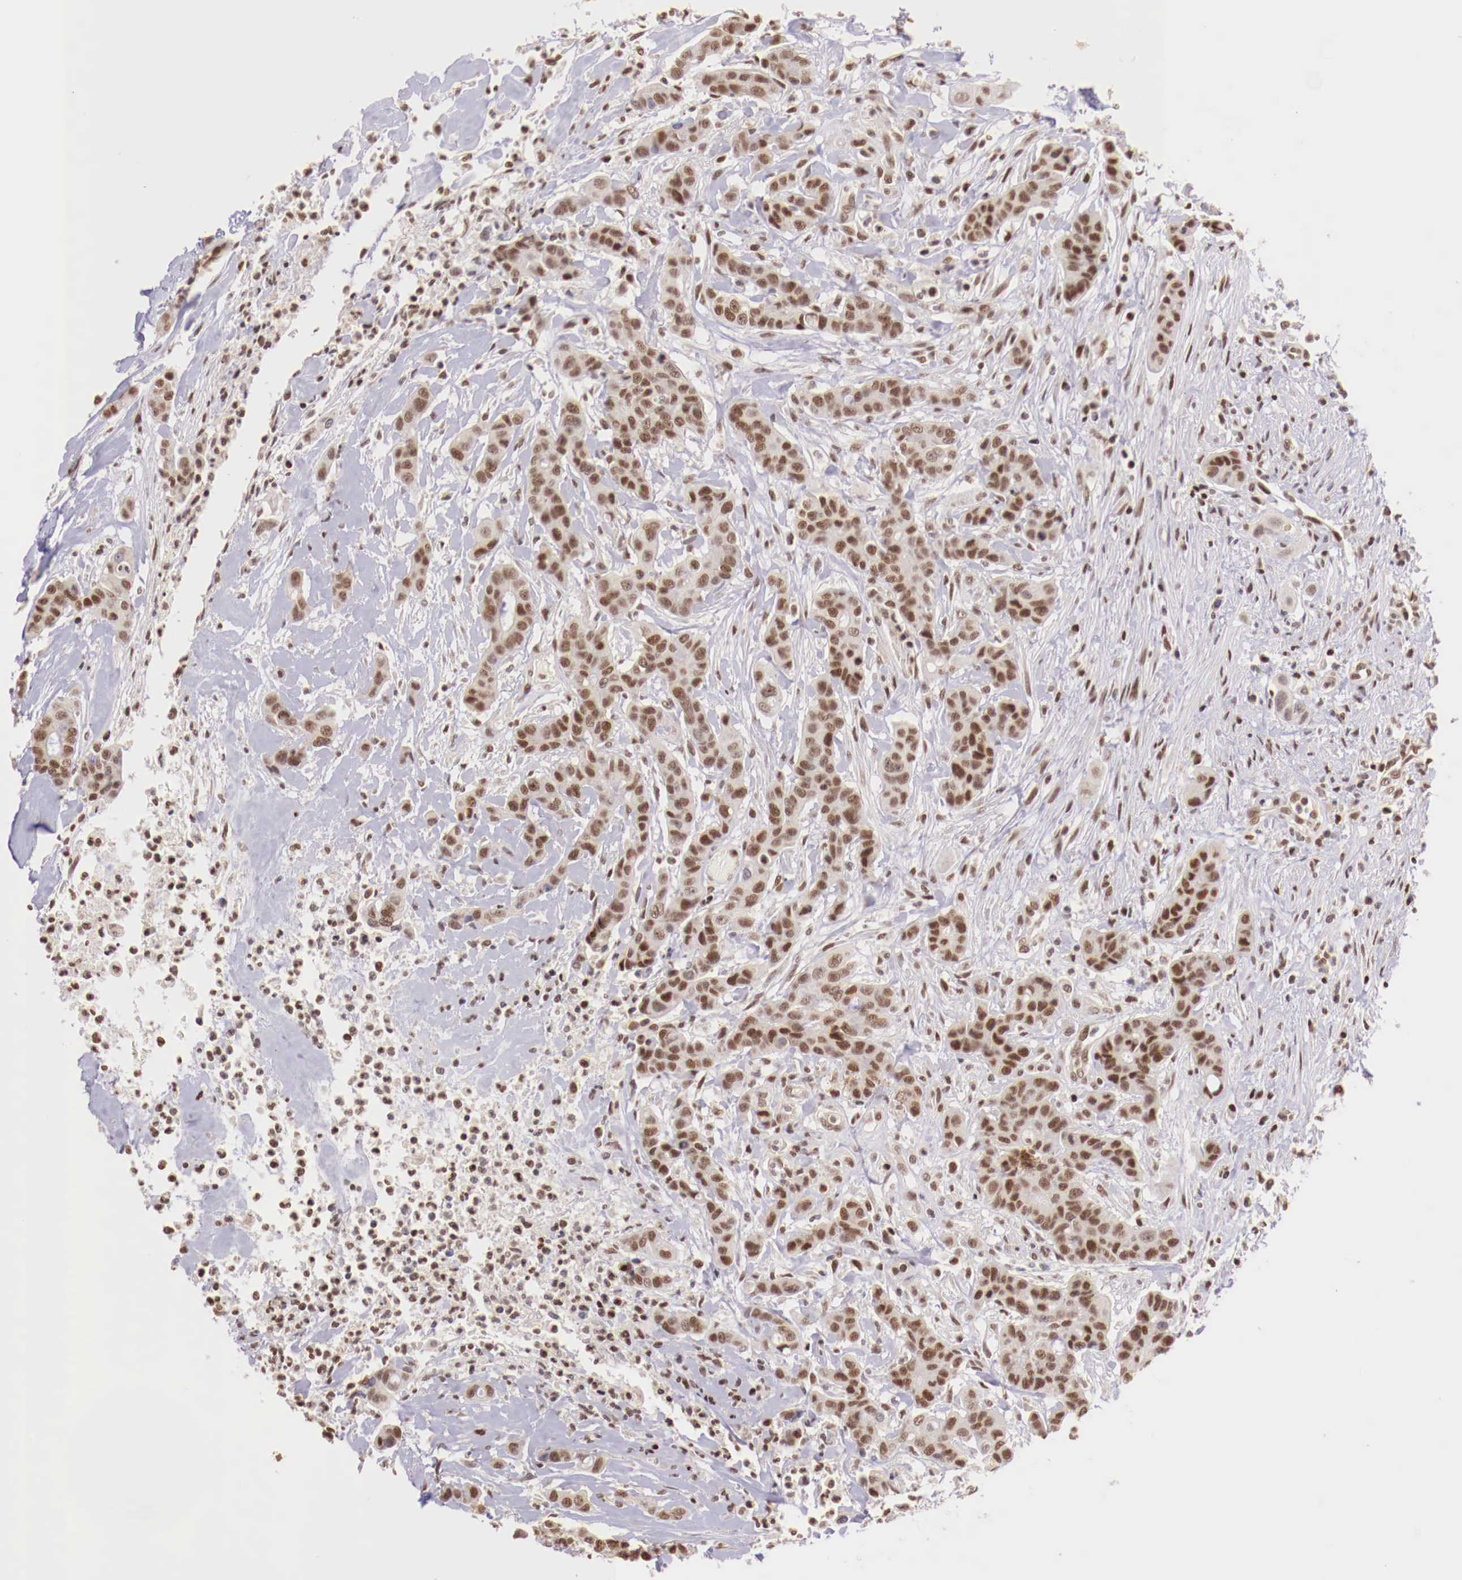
{"staining": {"intensity": "moderate", "quantity": ">75%", "location": "nuclear"}, "tissue": "colorectal cancer", "cell_type": "Tumor cells", "image_type": "cancer", "snomed": [{"axis": "morphology", "description": "Adenocarcinoma, NOS"}, {"axis": "topography", "description": "Colon"}], "caption": "A histopathology image of adenocarcinoma (colorectal) stained for a protein demonstrates moderate nuclear brown staining in tumor cells. (brown staining indicates protein expression, while blue staining denotes nuclei).", "gene": "SP1", "patient": {"sex": "female", "age": 70}}